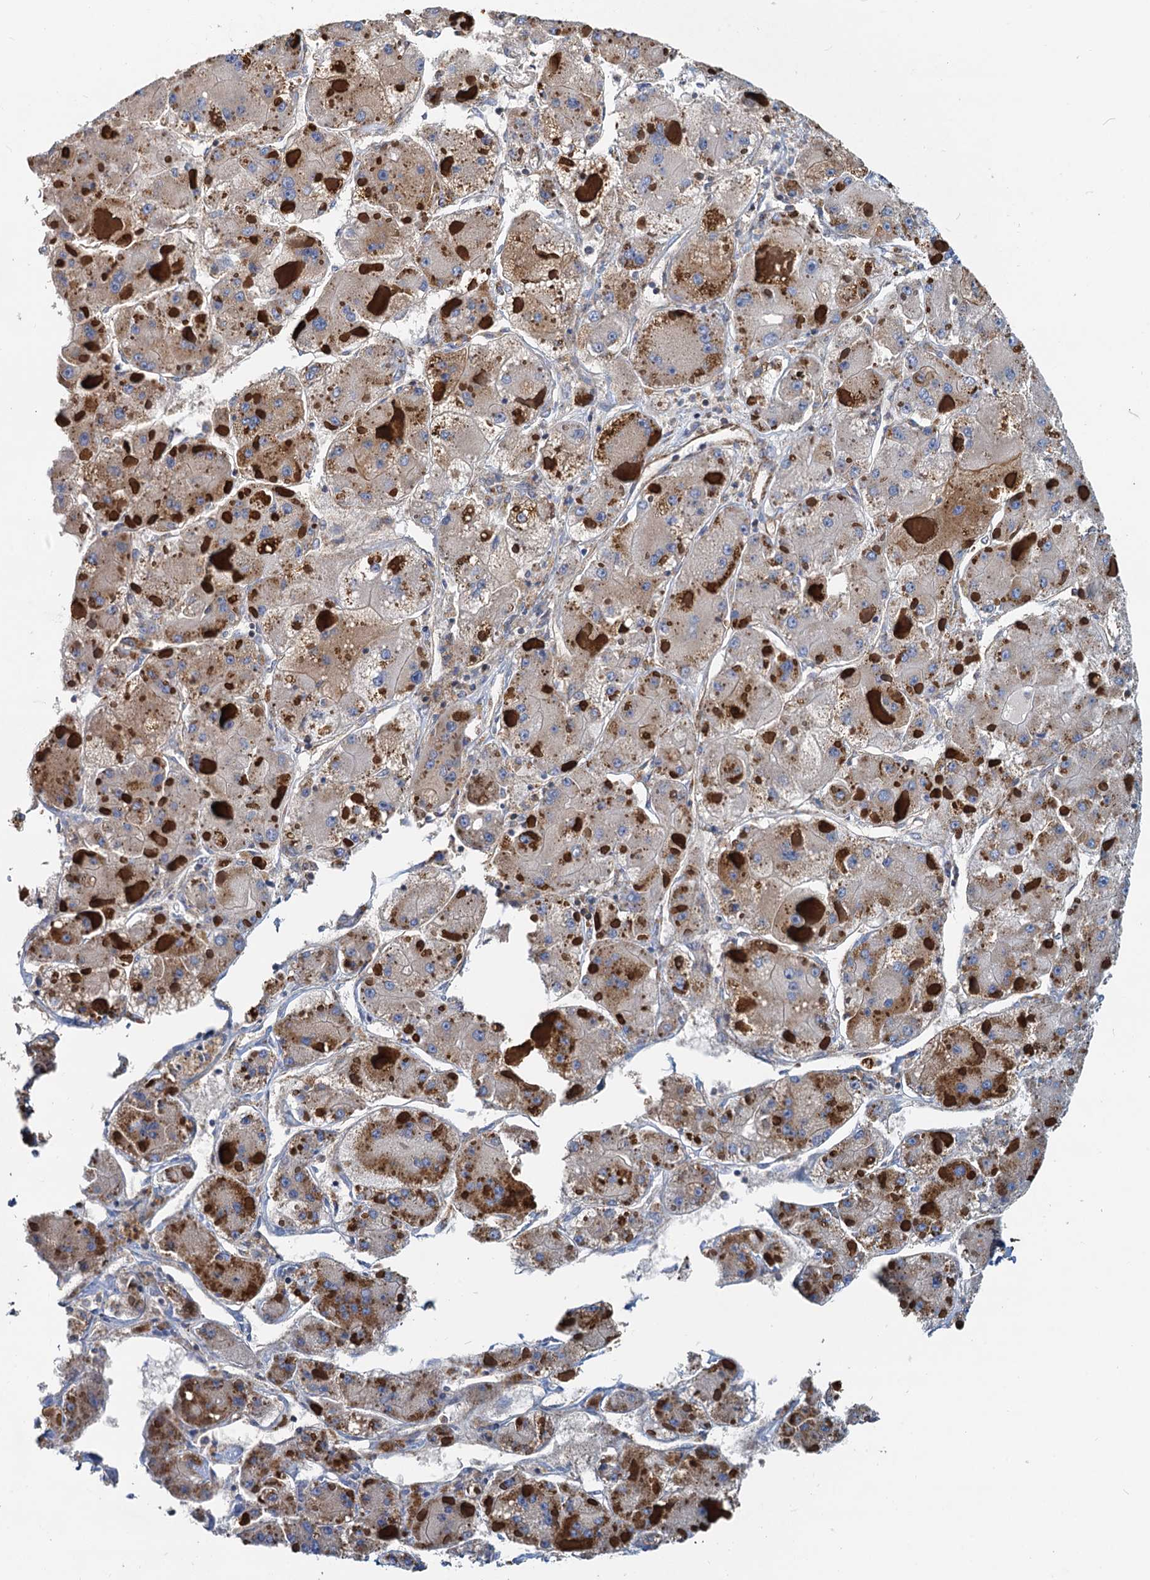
{"staining": {"intensity": "moderate", "quantity": "25%-75%", "location": "cytoplasmic/membranous"}, "tissue": "liver cancer", "cell_type": "Tumor cells", "image_type": "cancer", "snomed": [{"axis": "morphology", "description": "Carcinoma, Hepatocellular, NOS"}, {"axis": "topography", "description": "Liver"}], "caption": "High-power microscopy captured an immunohistochemistry image of liver hepatocellular carcinoma, revealing moderate cytoplasmic/membranous expression in approximately 25%-75% of tumor cells.", "gene": "LNX2", "patient": {"sex": "female", "age": 73}}